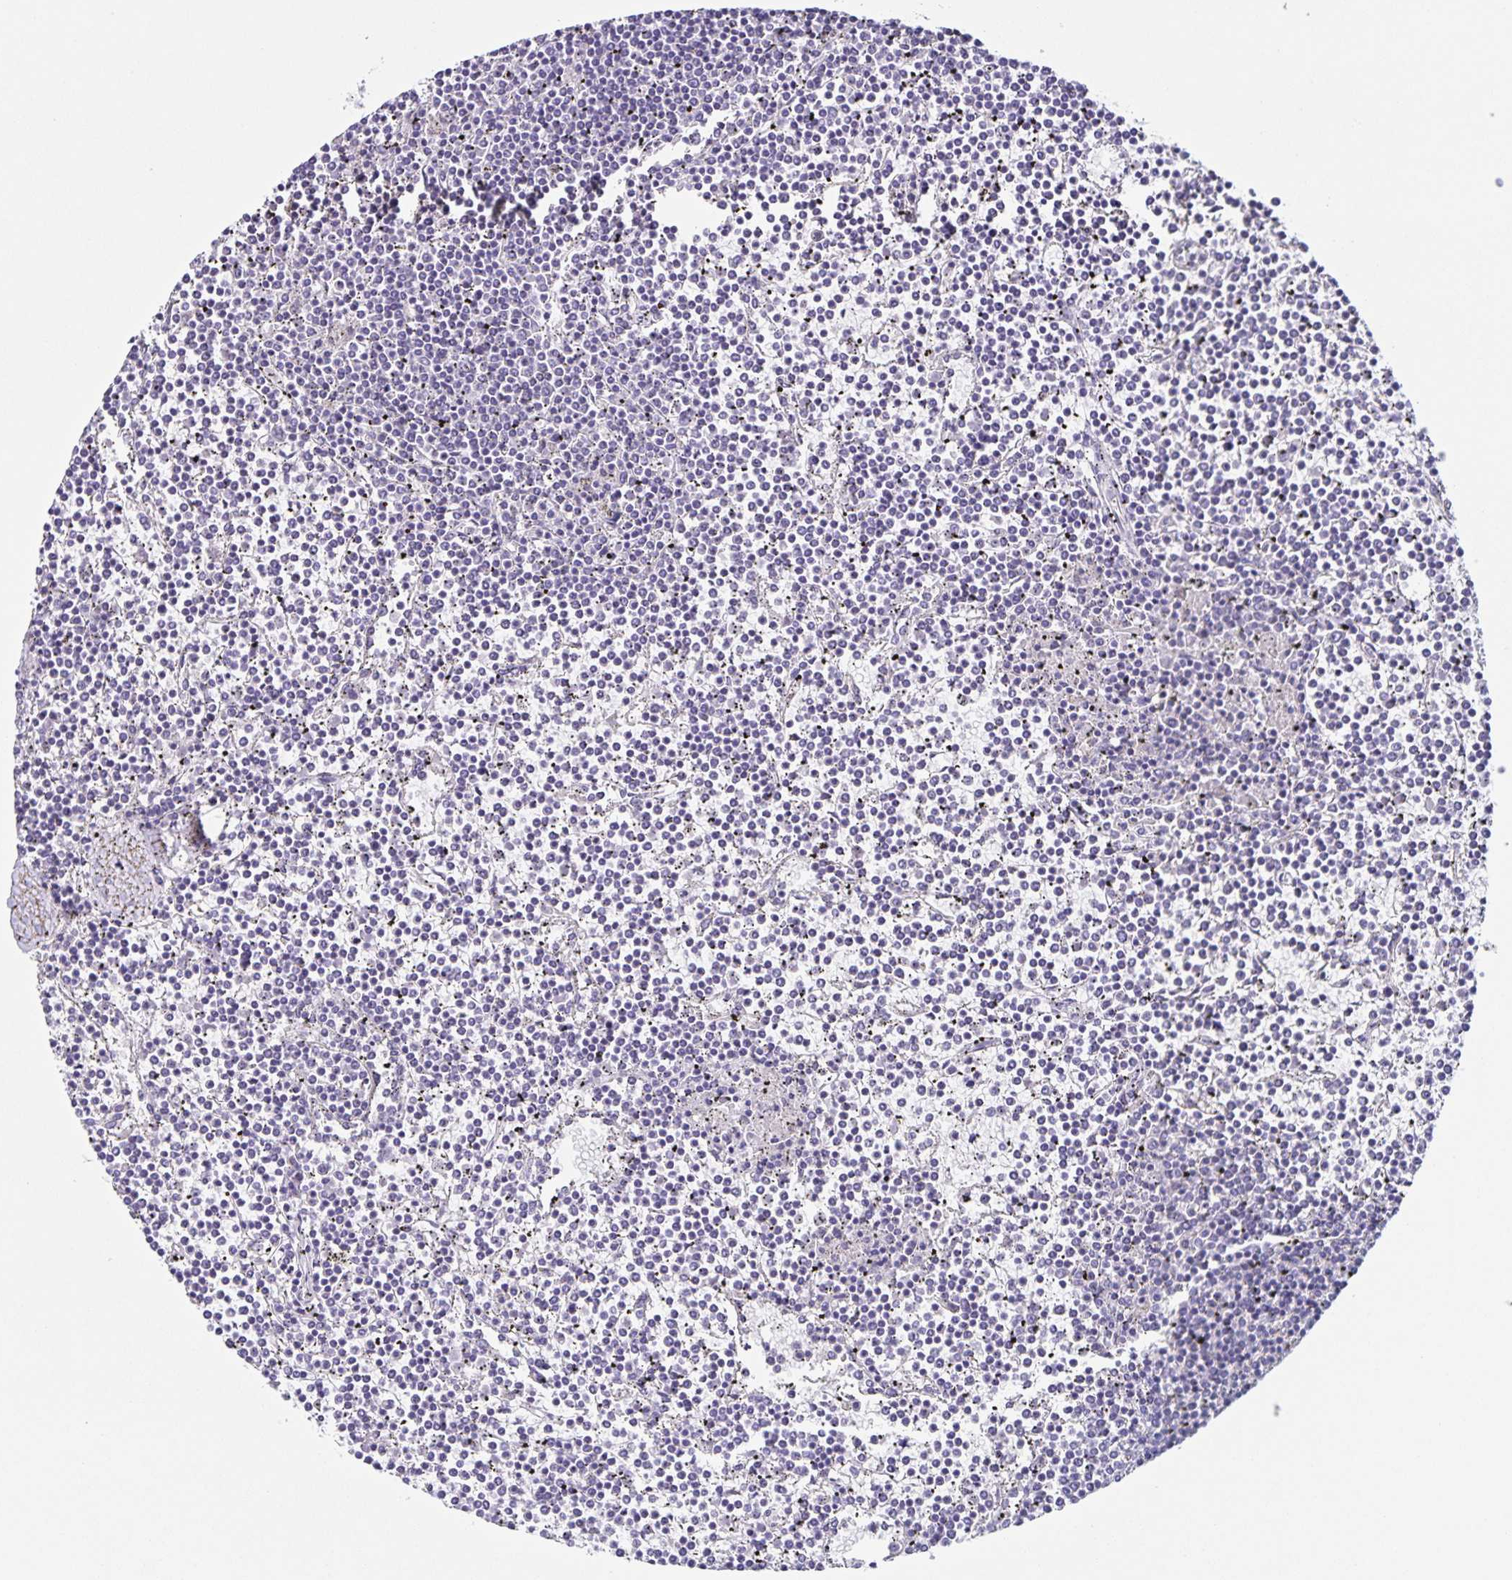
{"staining": {"intensity": "negative", "quantity": "none", "location": "none"}, "tissue": "lymphoma", "cell_type": "Tumor cells", "image_type": "cancer", "snomed": [{"axis": "morphology", "description": "Malignant lymphoma, non-Hodgkin's type, Low grade"}, {"axis": "topography", "description": "Spleen"}], "caption": "Human malignant lymphoma, non-Hodgkin's type (low-grade) stained for a protein using immunohistochemistry (IHC) displays no expression in tumor cells.", "gene": "SLC12A3", "patient": {"sex": "female", "age": 19}}